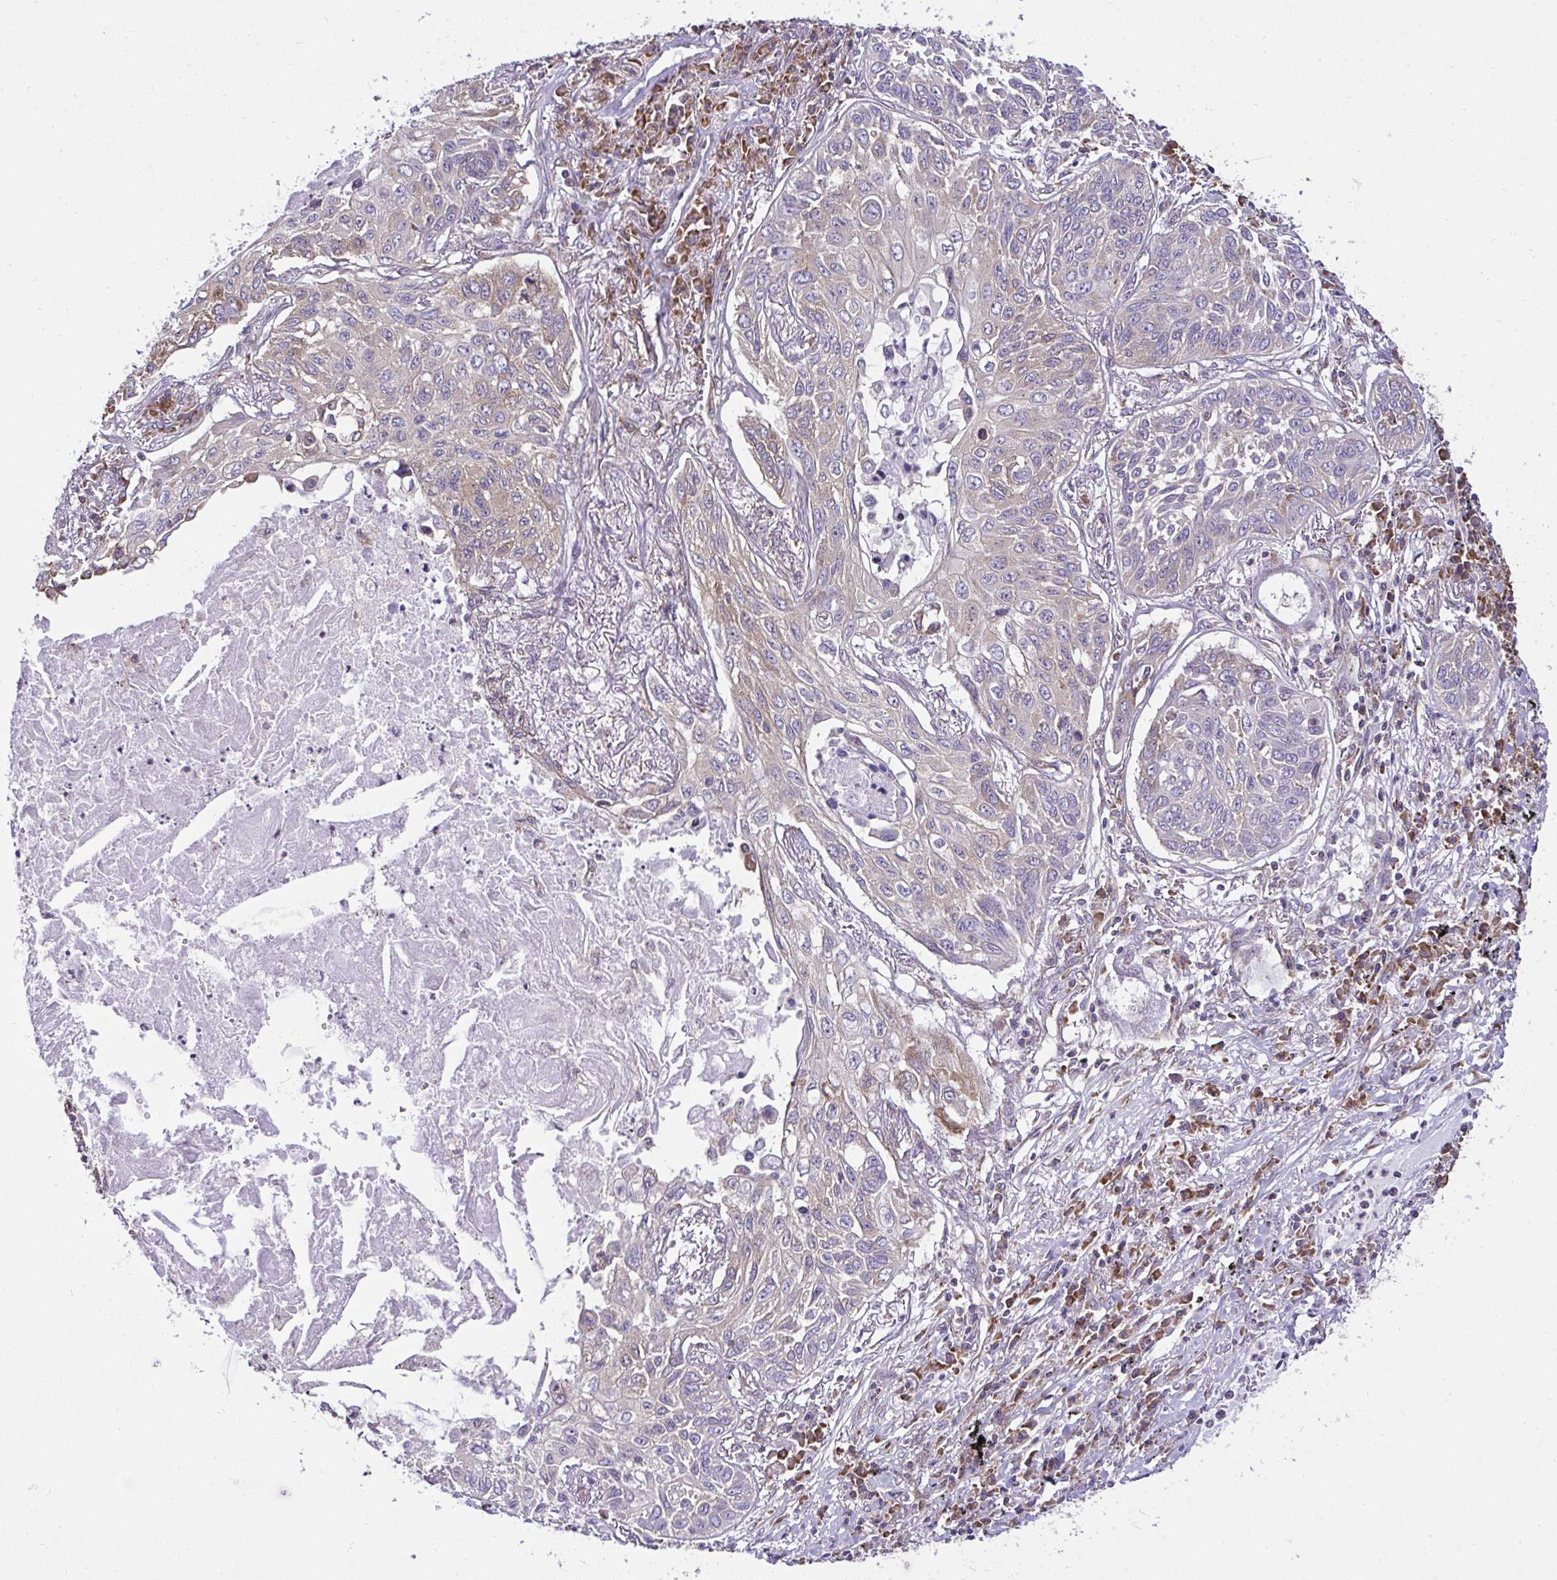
{"staining": {"intensity": "weak", "quantity": "<25%", "location": "cytoplasmic/membranous"}, "tissue": "lung cancer", "cell_type": "Tumor cells", "image_type": "cancer", "snomed": [{"axis": "morphology", "description": "Squamous cell carcinoma, NOS"}, {"axis": "topography", "description": "Lung"}], "caption": "This is an IHC image of human squamous cell carcinoma (lung). There is no expression in tumor cells.", "gene": "RPS7", "patient": {"sex": "male", "age": 75}}